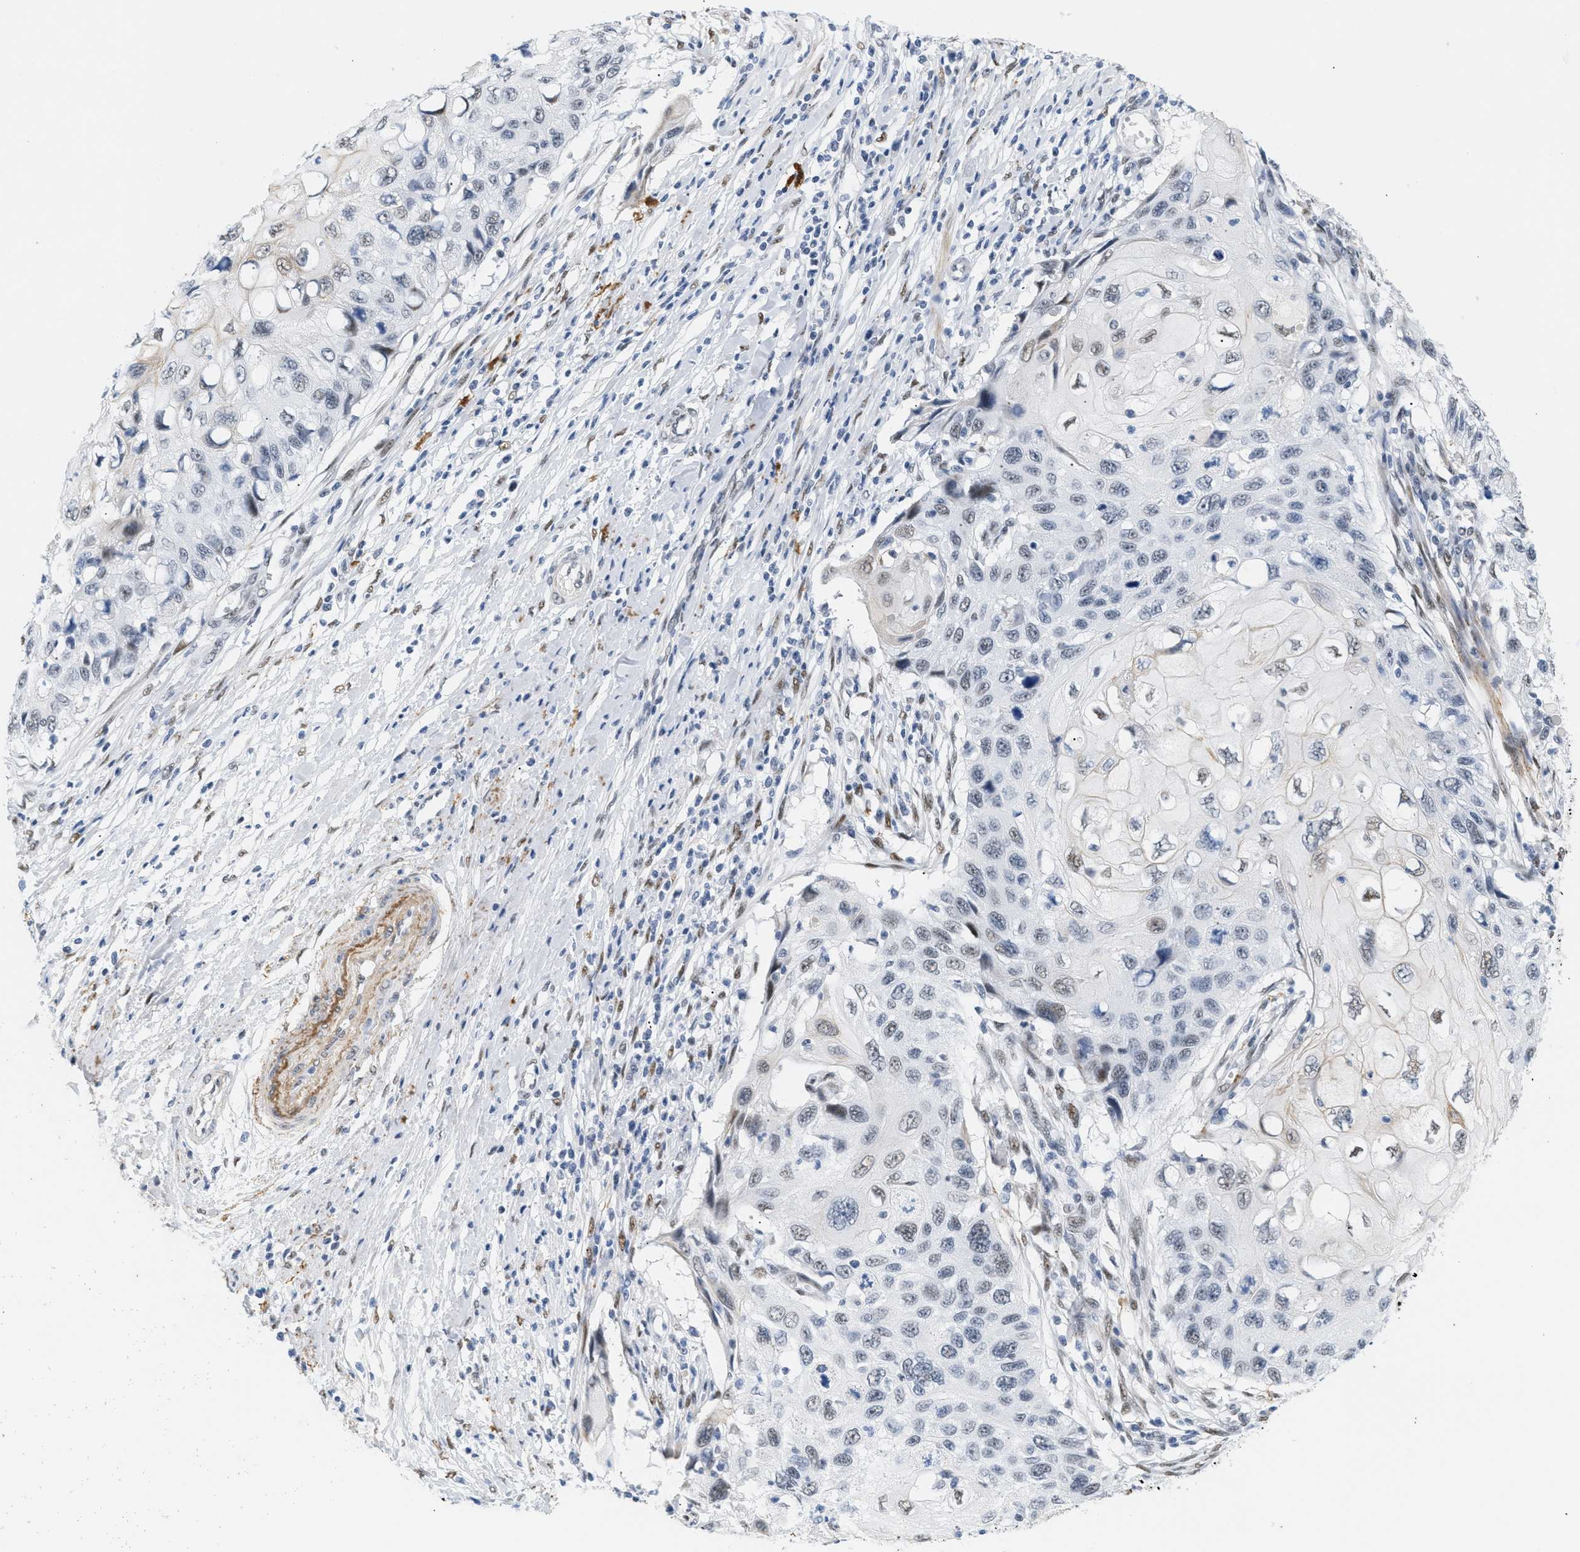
{"staining": {"intensity": "weak", "quantity": "25%-75%", "location": "nuclear"}, "tissue": "cervical cancer", "cell_type": "Tumor cells", "image_type": "cancer", "snomed": [{"axis": "morphology", "description": "Squamous cell carcinoma, NOS"}, {"axis": "topography", "description": "Cervix"}], "caption": "Weak nuclear expression for a protein is present in approximately 25%-75% of tumor cells of cervical squamous cell carcinoma using immunohistochemistry.", "gene": "ELN", "patient": {"sex": "female", "age": 70}}